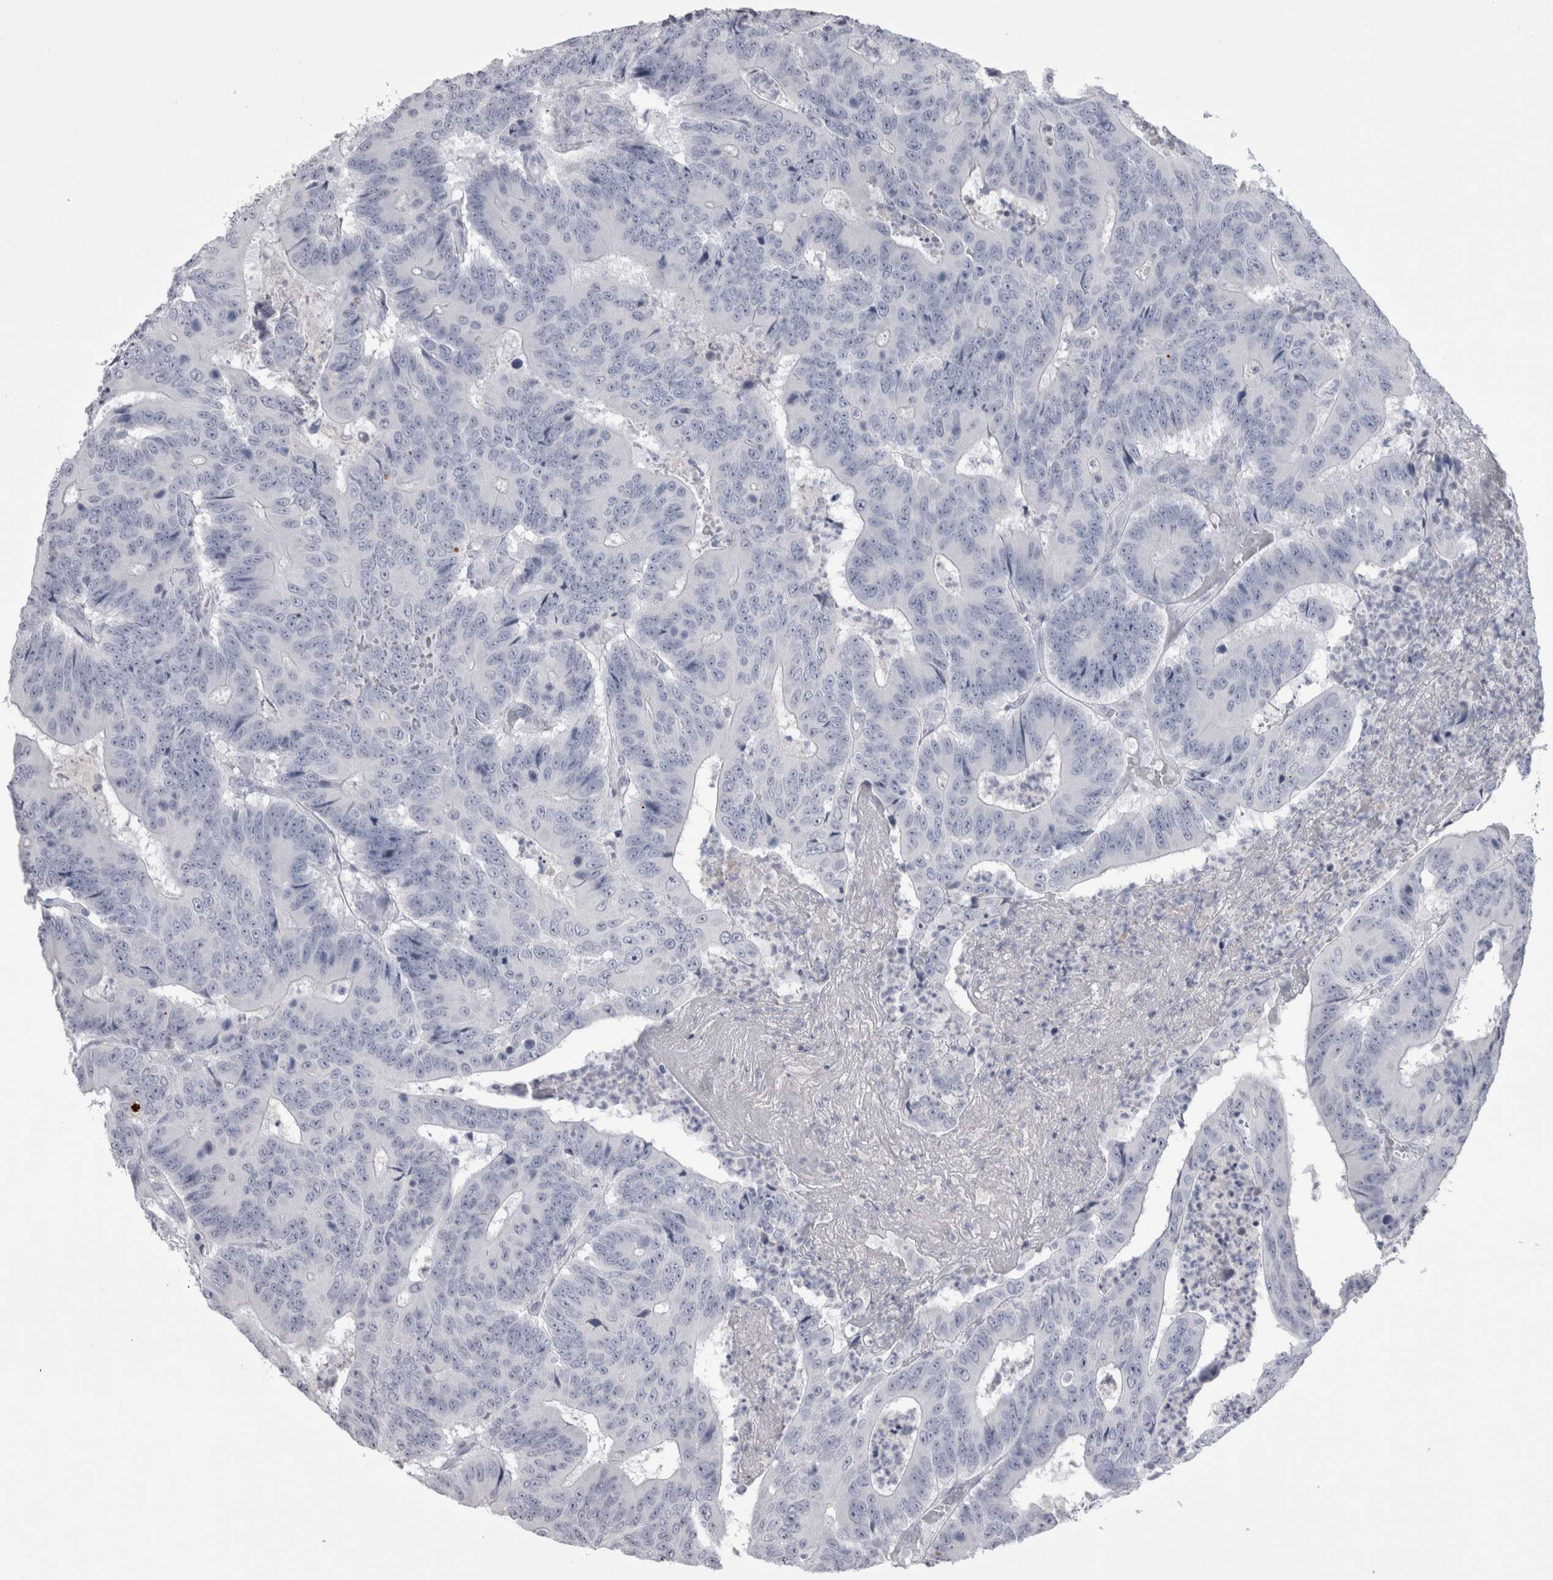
{"staining": {"intensity": "negative", "quantity": "none", "location": "none"}, "tissue": "colorectal cancer", "cell_type": "Tumor cells", "image_type": "cancer", "snomed": [{"axis": "morphology", "description": "Adenocarcinoma, NOS"}, {"axis": "topography", "description": "Colon"}], "caption": "High power microscopy image of an immunohistochemistry histopathology image of colorectal cancer, revealing no significant expression in tumor cells.", "gene": "ADAM2", "patient": {"sex": "male", "age": 83}}